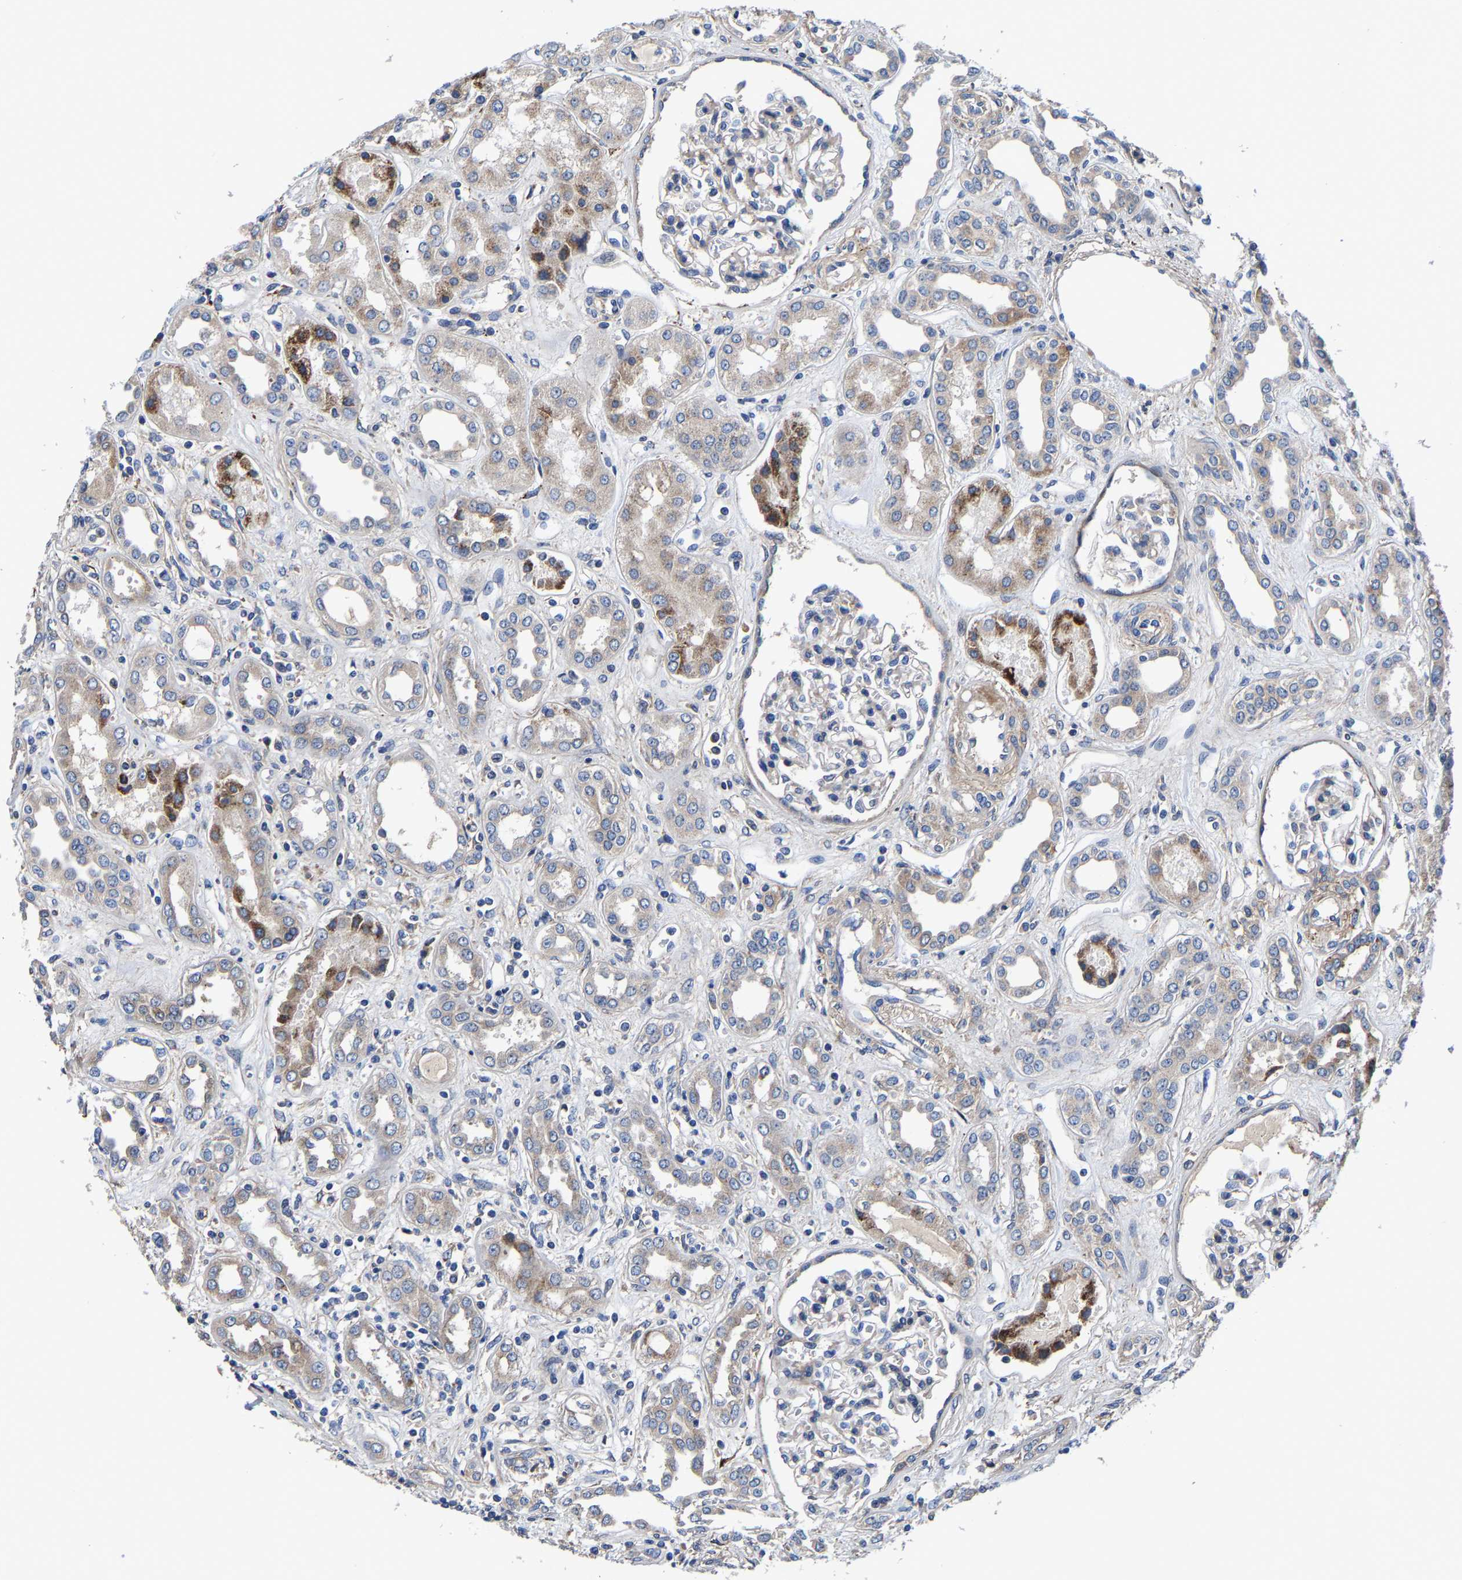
{"staining": {"intensity": "negative", "quantity": "none", "location": "none"}, "tissue": "kidney", "cell_type": "Cells in glomeruli", "image_type": "normal", "snomed": [{"axis": "morphology", "description": "Normal tissue, NOS"}, {"axis": "topography", "description": "Kidney"}], "caption": "This is a micrograph of IHC staining of normal kidney, which shows no positivity in cells in glomeruli.", "gene": "SLC12A2", "patient": {"sex": "male", "age": 59}}